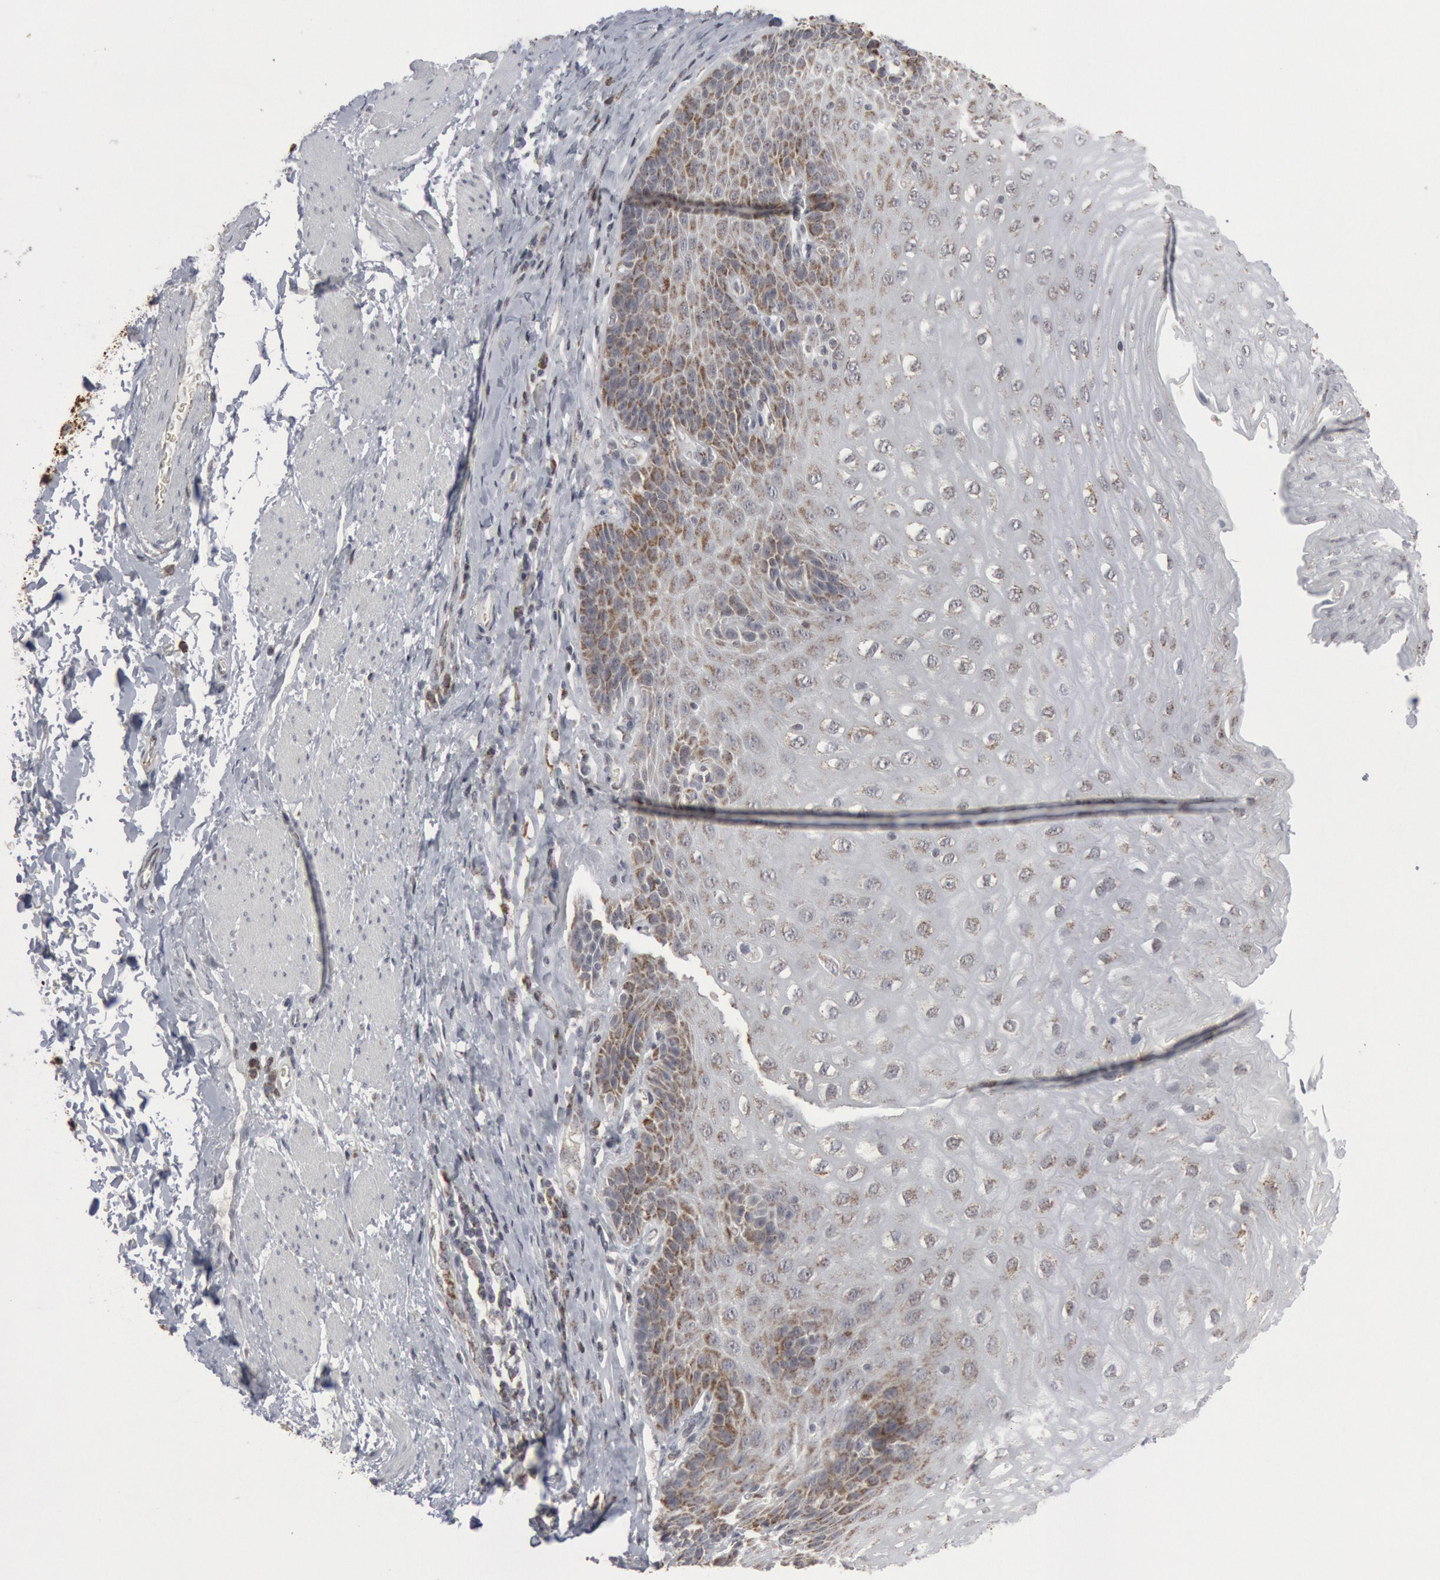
{"staining": {"intensity": "moderate", "quantity": ">75%", "location": "cytoplasmic/membranous"}, "tissue": "esophagus", "cell_type": "Squamous epithelial cells", "image_type": "normal", "snomed": [{"axis": "morphology", "description": "Normal tissue, NOS"}, {"axis": "topography", "description": "Esophagus"}], "caption": "An image of human esophagus stained for a protein shows moderate cytoplasmic/membranous brown staining in squamous epithelial cells.", "gene": "CASP9", "patient": {"sex": "female", "age": 61}}